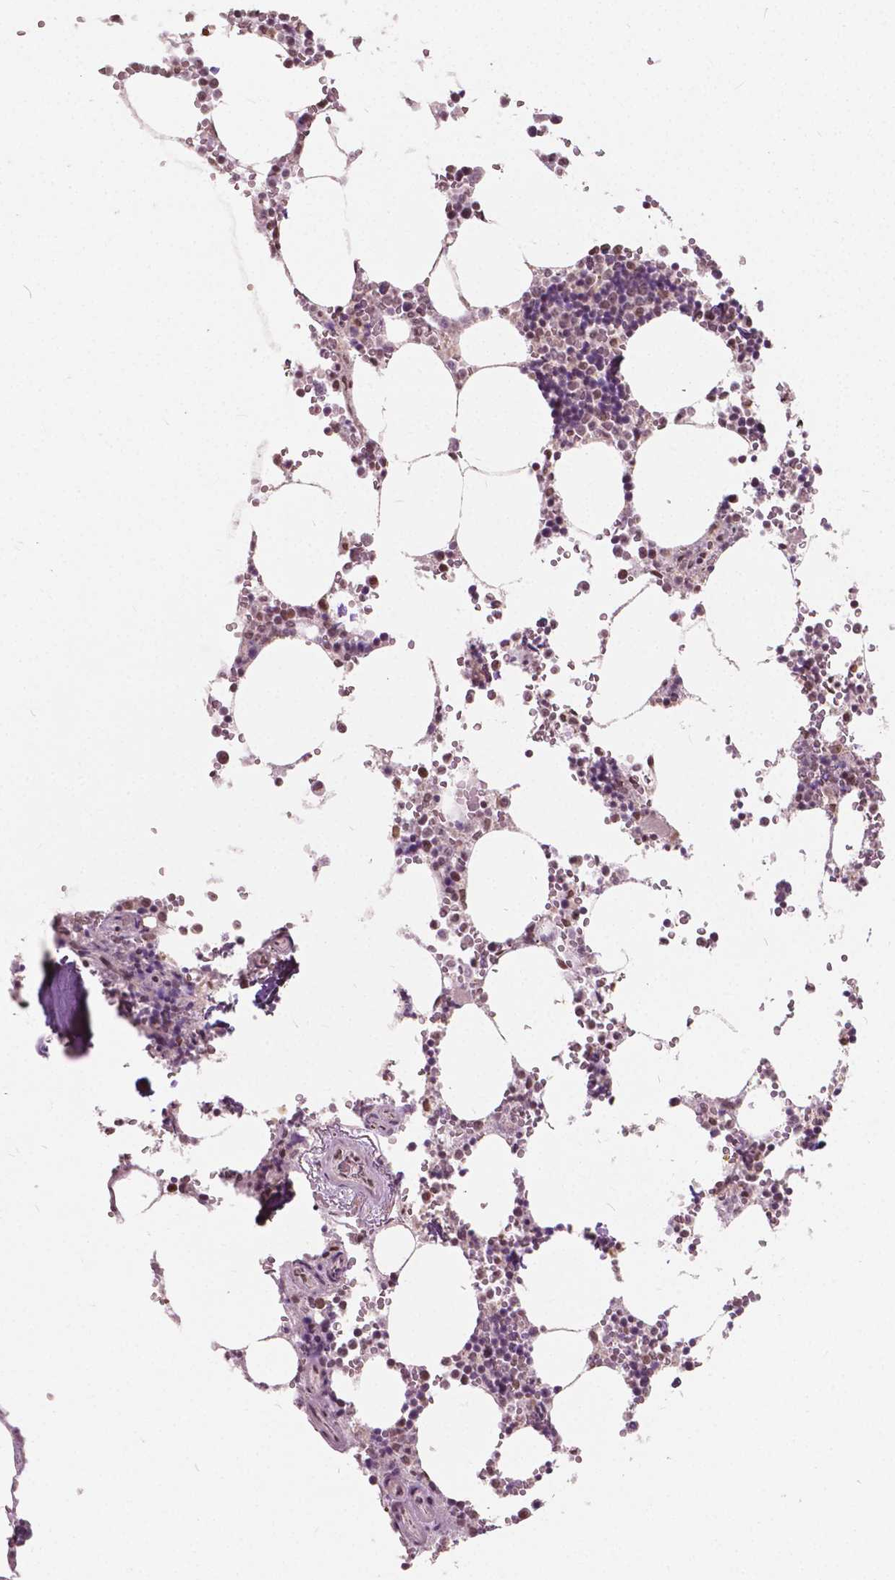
{"staining": {"intensity": "moderate", "quantity": "25%-75%", "location": "nuclear"}, "tissue": "bone marrow", "cell_type": "Hematopoietic cells", "image_type": "normal", "snomed": [{"axis": "morphology", "description": "Normal tissue, NOS"}, {"axis": "topography", "description": "Bone marrow"}], "caption": "Moderate nuclear expression for a protein is seen in about 25%-75% of hematopoietic cells of unremarkable bone marrow using immunohistochemistry (IHC).", "gene": "HOXA10", "patient": {"sex": "male", "age": 54}}